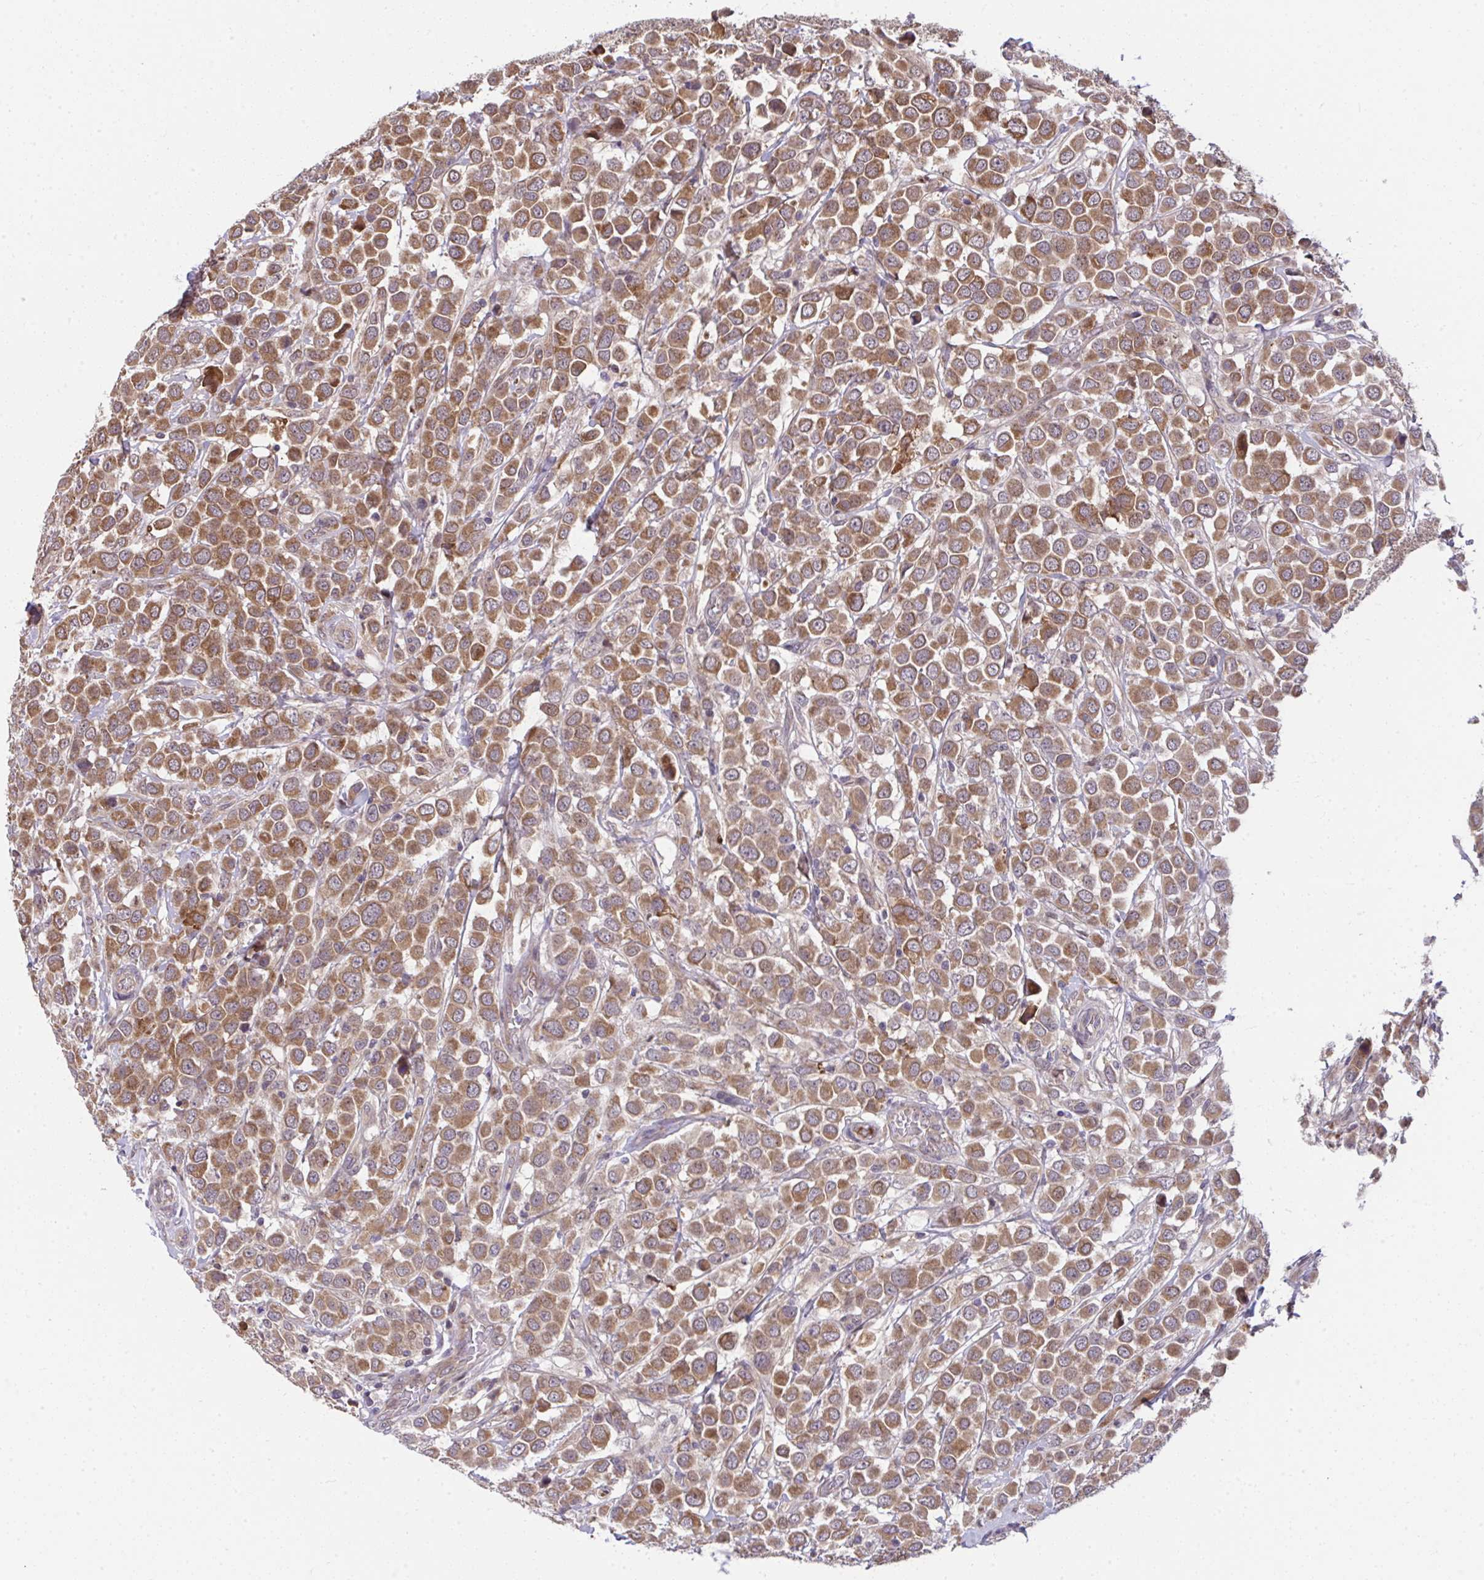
{"staining": {"intensity": "moderate", "quantity": ">75%", "location": "cytoplasmic/membranous"}, "tissue": "breast cancer", "cell_type": "Tumor cells", "image_type": "cancer", "snomed": [{"axis": "morphology", "description": "Duct carcinoma"}, {"axis": "topography", "description": "Breast"}], "caption": "Immunohistochemical staining of invasive ductal carcinoma (breast) shows medium levels of moderate cytoplasmic/membranous staining in approximately >75% of tumor cells.", "gene": "RDH14", "patient": {"sex": "female", "age": 61}}